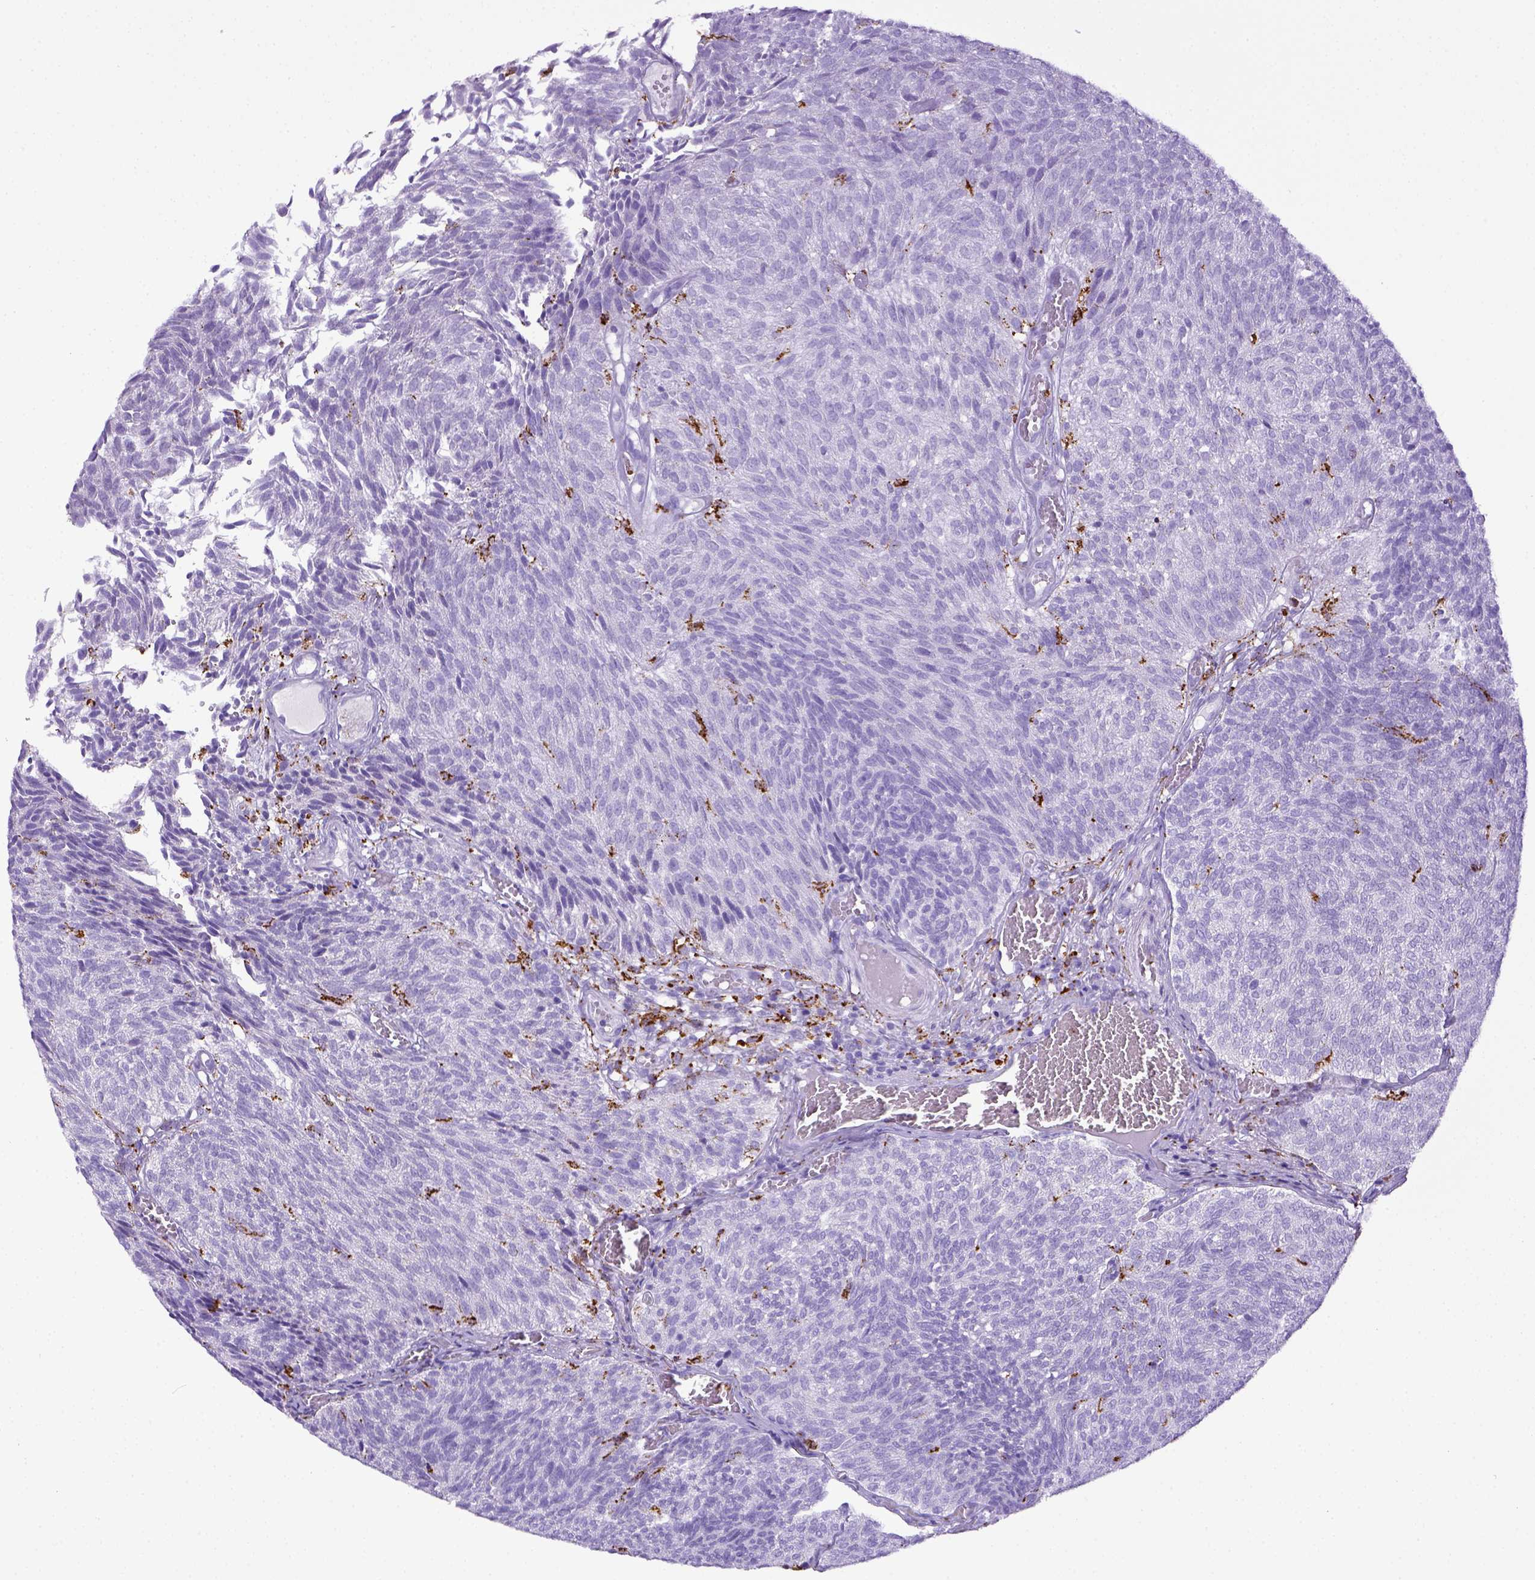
{"staining": {"intensity": "negative", "quantity": "none", "location": "none"}, "tissue": "urothelial cancer", "cell_type": "Tumor cells", "image_type": "cancer", "snomed": [{"axis": "morphology", "description": "Urothelial carcinoma, Low grade"}, {"axis": "topography", "description": "Urinary bladder"}], "caption": "Image shows no protein staining in tumor cells of urothelial cancer tissue.", "gene": "CD68", "patient": {"sex": "male", "age": 77}}